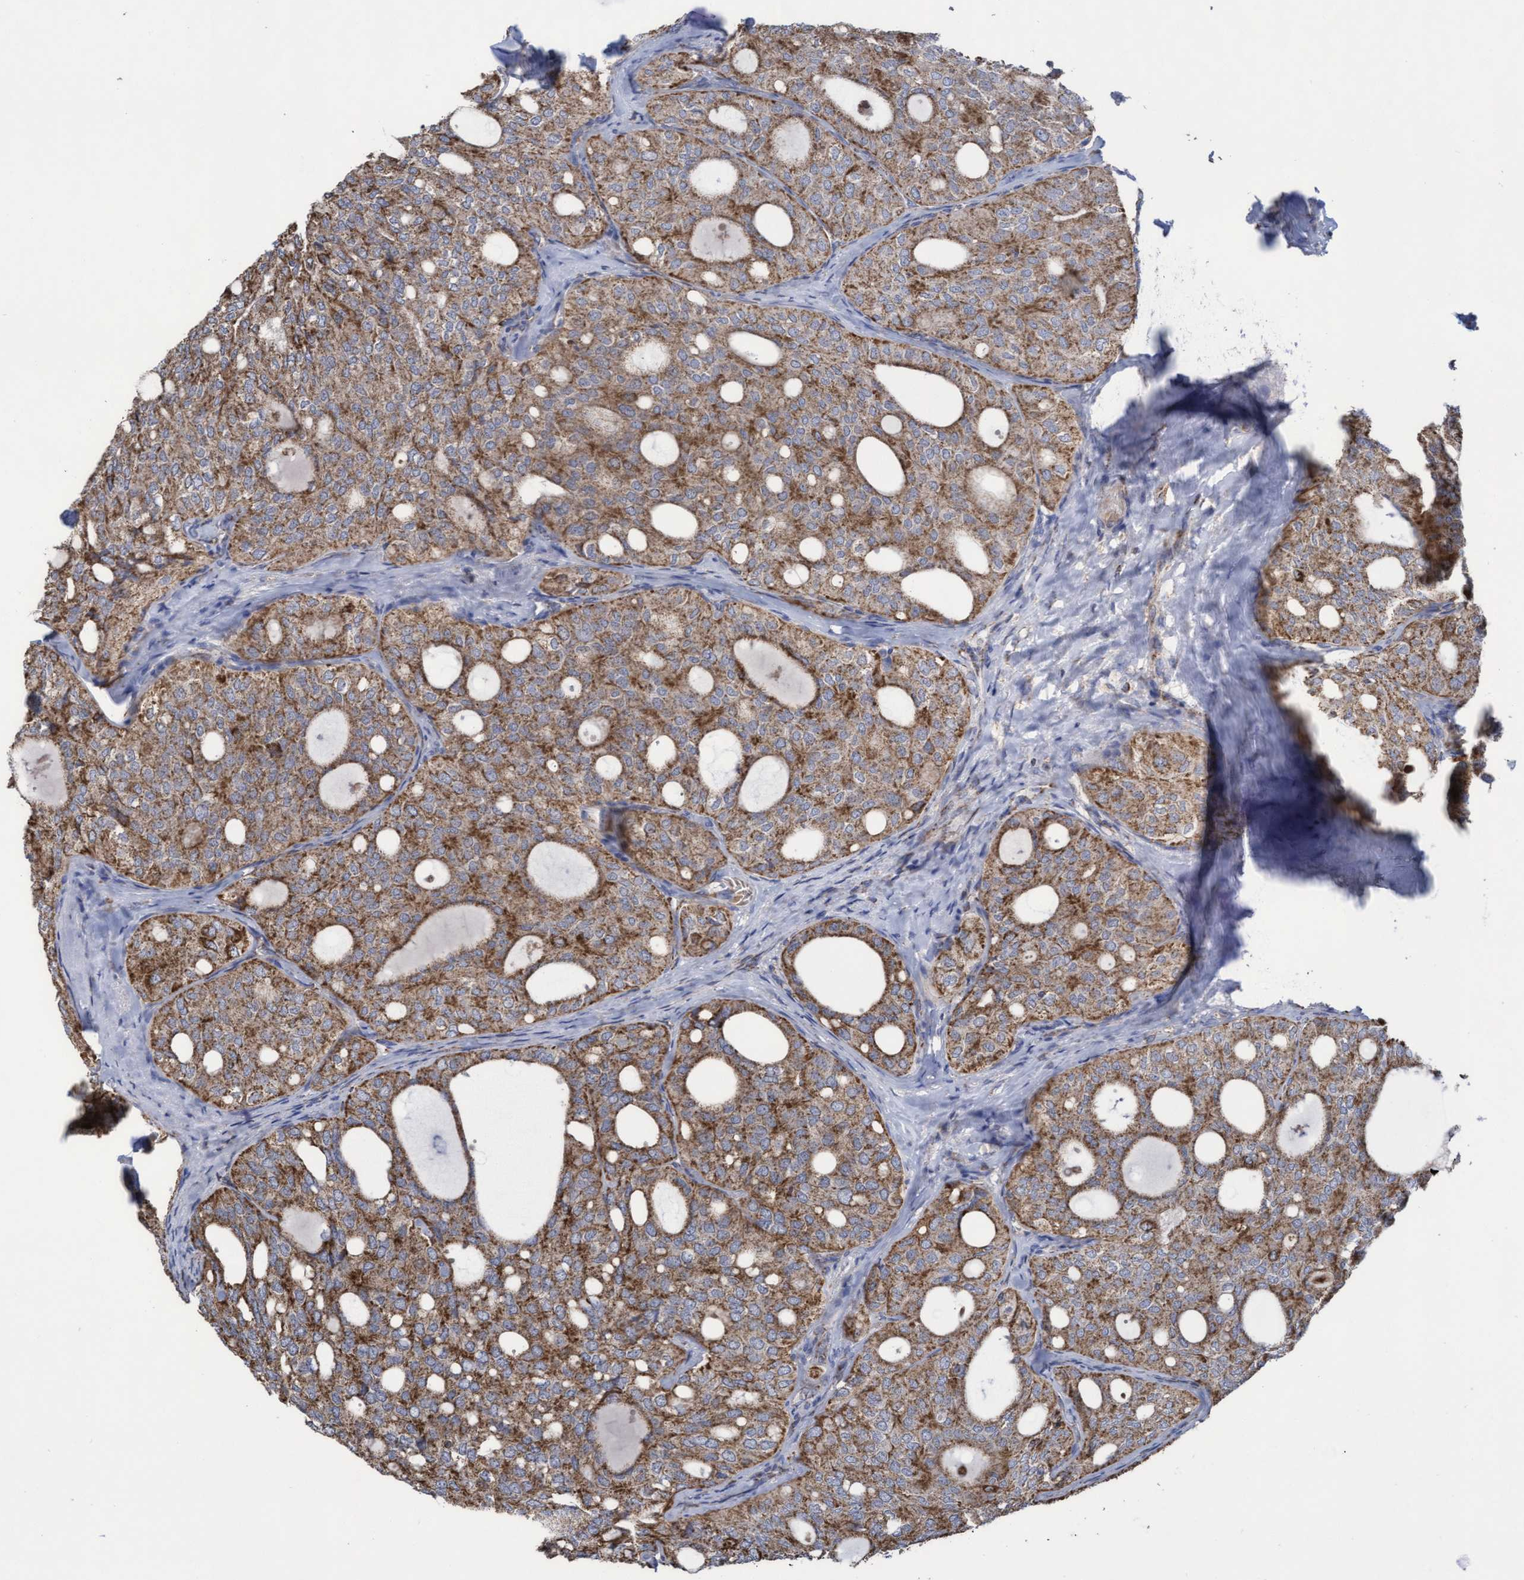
{"staining": {"intensity": "moderate", "quantity": ">75%", "location": "cytoplasmic/membranous"}, "tissue": "thyroid cancer", "cell_type": "Tumor cells", "image_type": "cancer", "snomed": [{"axis": "morphology", "description": "Follicular adenoma carcinoma, NOS"}, {"axis": "topography", "description": "Thyroid gland"}], "caption": "IHC image of human thyroid follicular adenoma carcinoma stained for a protein (brown), which shows medium levels of moderate cytoplasmic/membranous staining in approximately >75% of tumor cells.", "gene": "COBL", "patient": {"sex": "male", "age": 75}}